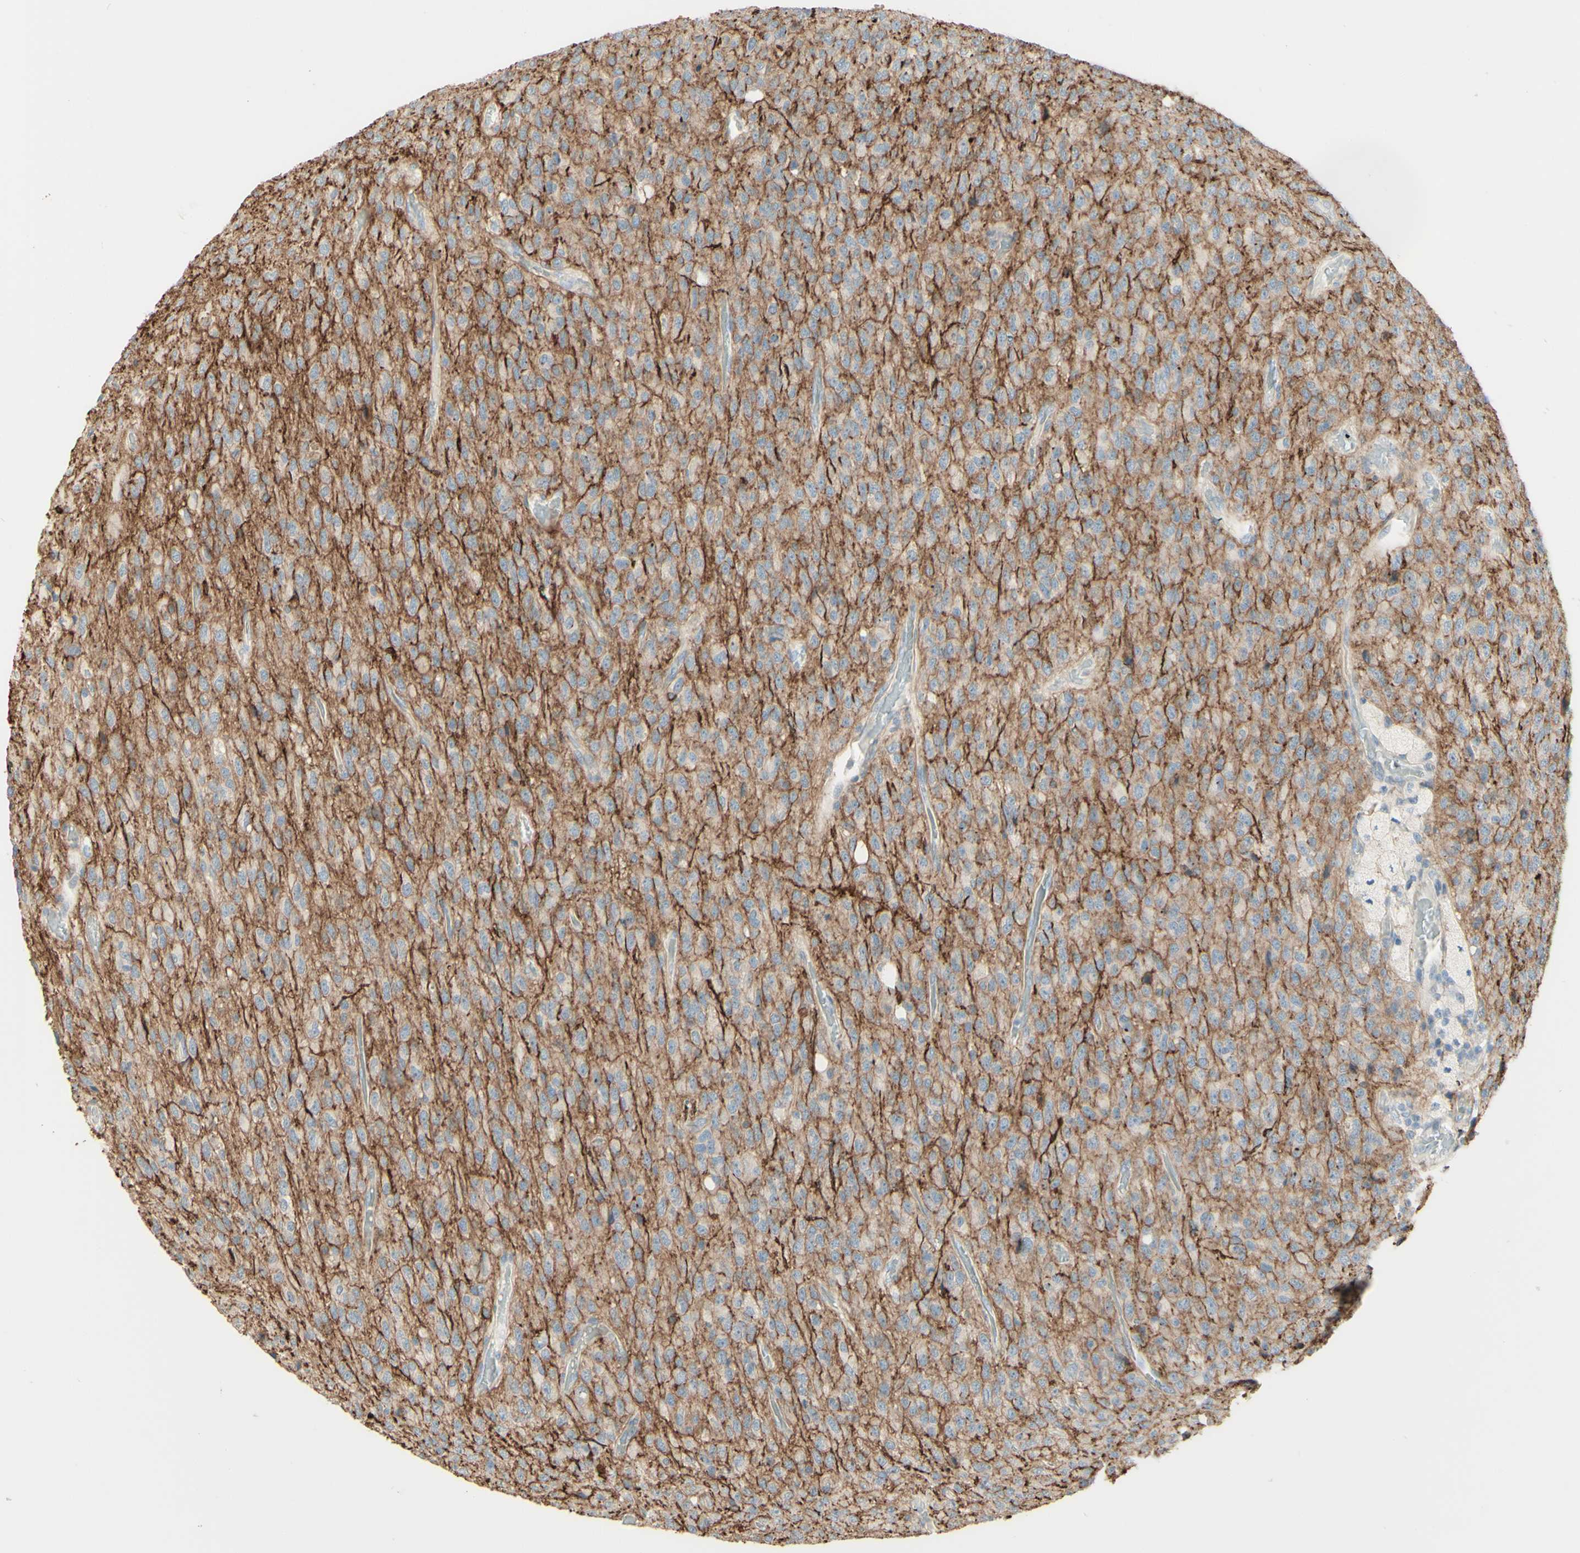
{"staining": {"intensity": "moderate", "quantity": ">75%", "location": "cytoplasmic/membranous"}, "tissue": "glioma", "cell_type": "Tumor cells", "image_type": "cancer", "snomed": [{"axis": "morphology", "description": "Glioma, malignant, High grade"}, {"axis": "topography", "description": "pancreas cauda"}], "caption": "Tumor cells show medium levels of moderate cytoplasmic/membranous expression in about >75% of cells in glioma.", "gene": "RNF149", "patient": {"sex": "male", "age": 60}}